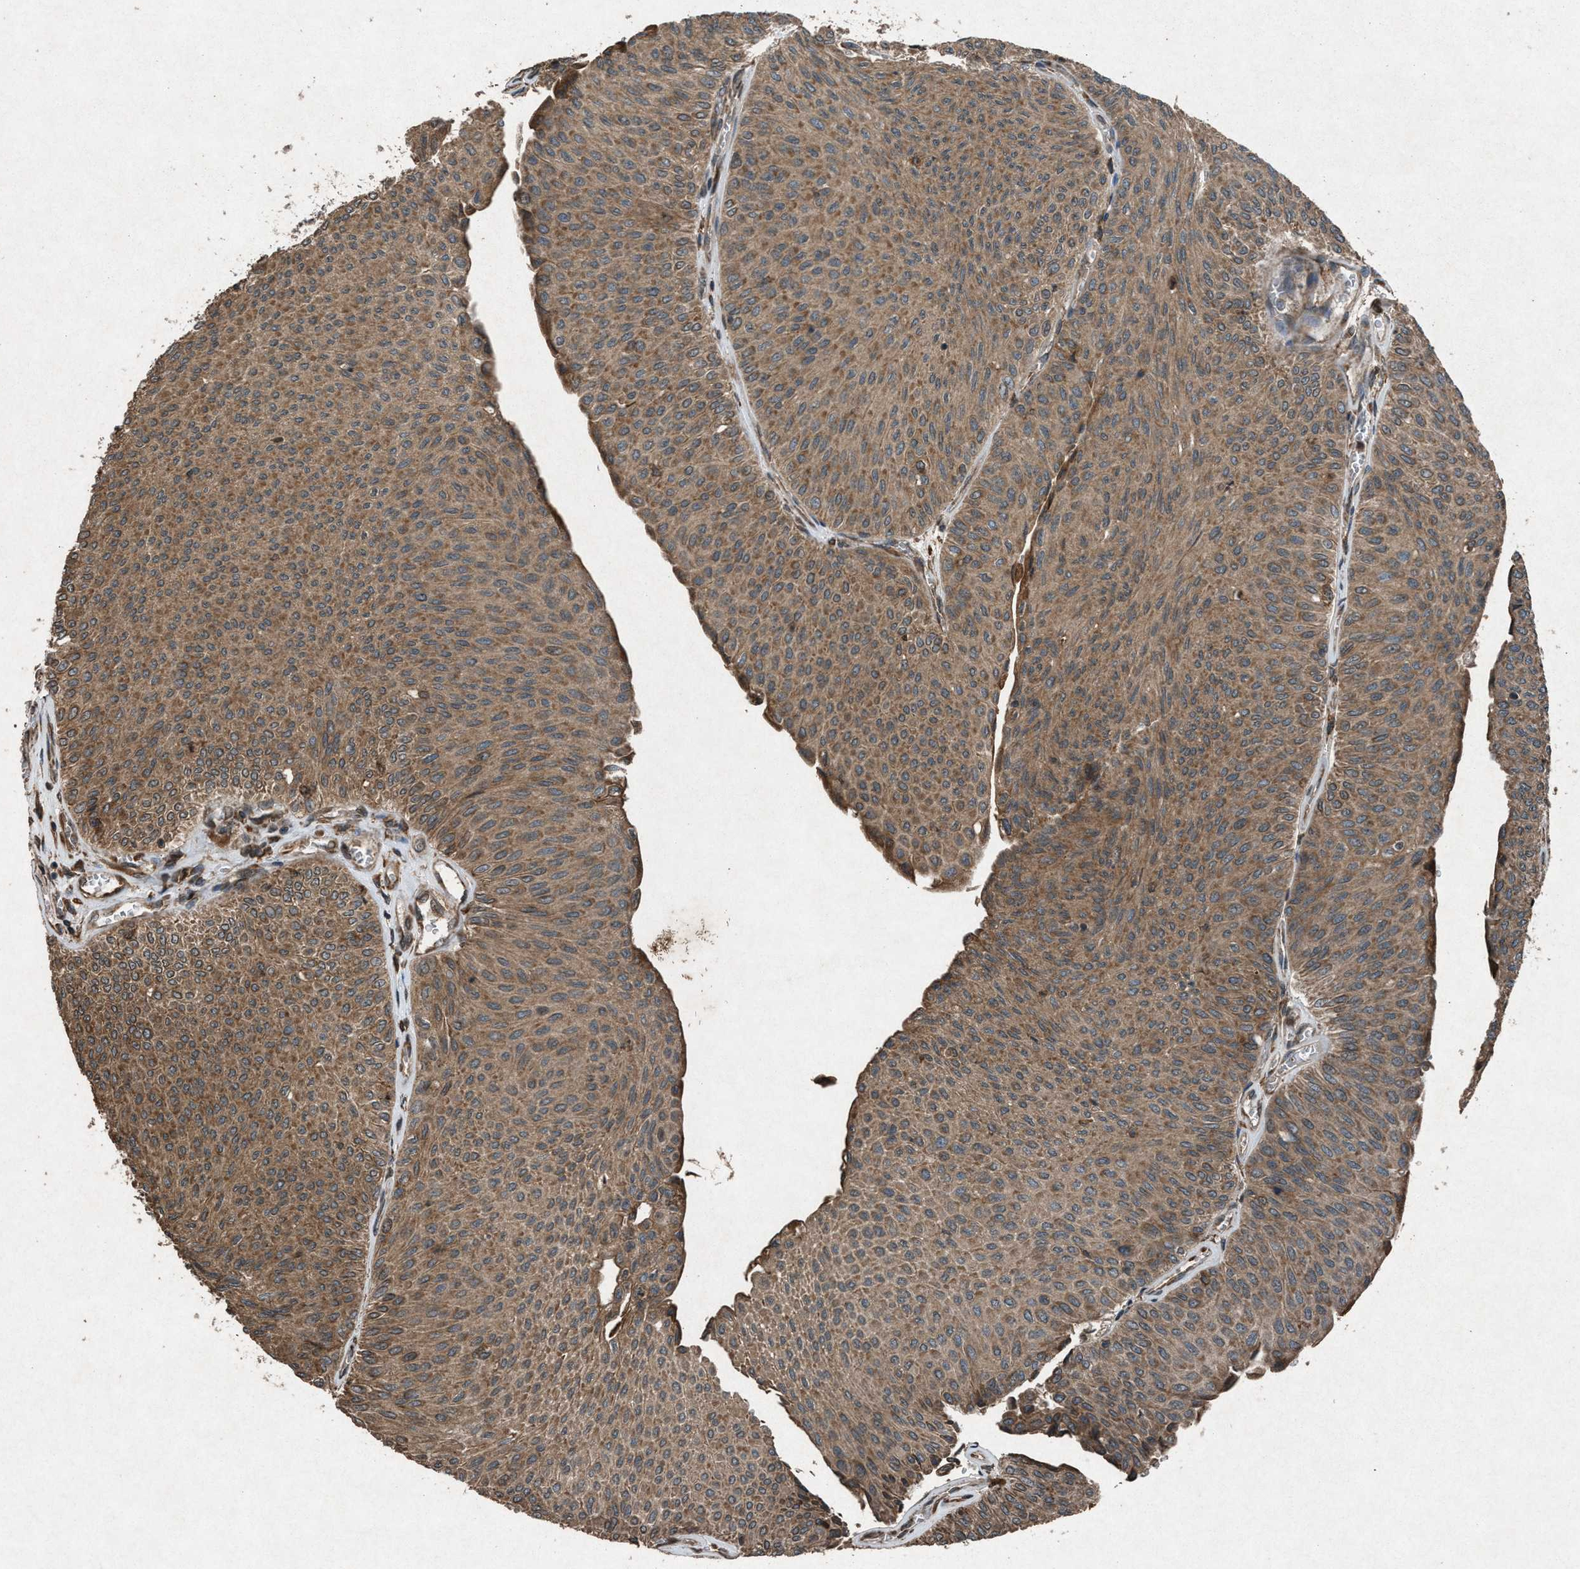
{"staining": {"intensity": "moderate", "quantity": ">75%", "location": "cytoplasmic/membranous"}, "tissue": "urothelial cancer", "cell_type": "Tumor cells", "image_type": "cancer", "snomed": [{"axis": "morphology", "description": "Urothelial carcinoma, Low grade"}, {"axis": "topography", "description": "Urinary bladder"}], "caption": "This image exhibits urothelial cancer stained with IHC to label a protein in brown. The cytoplasmic/membranous of tumor cells show moderate positivity for the protein. Nuclei are counter-stained blue.", "gene": "CALR", "patient": {"sex": "male", "age": 78}}